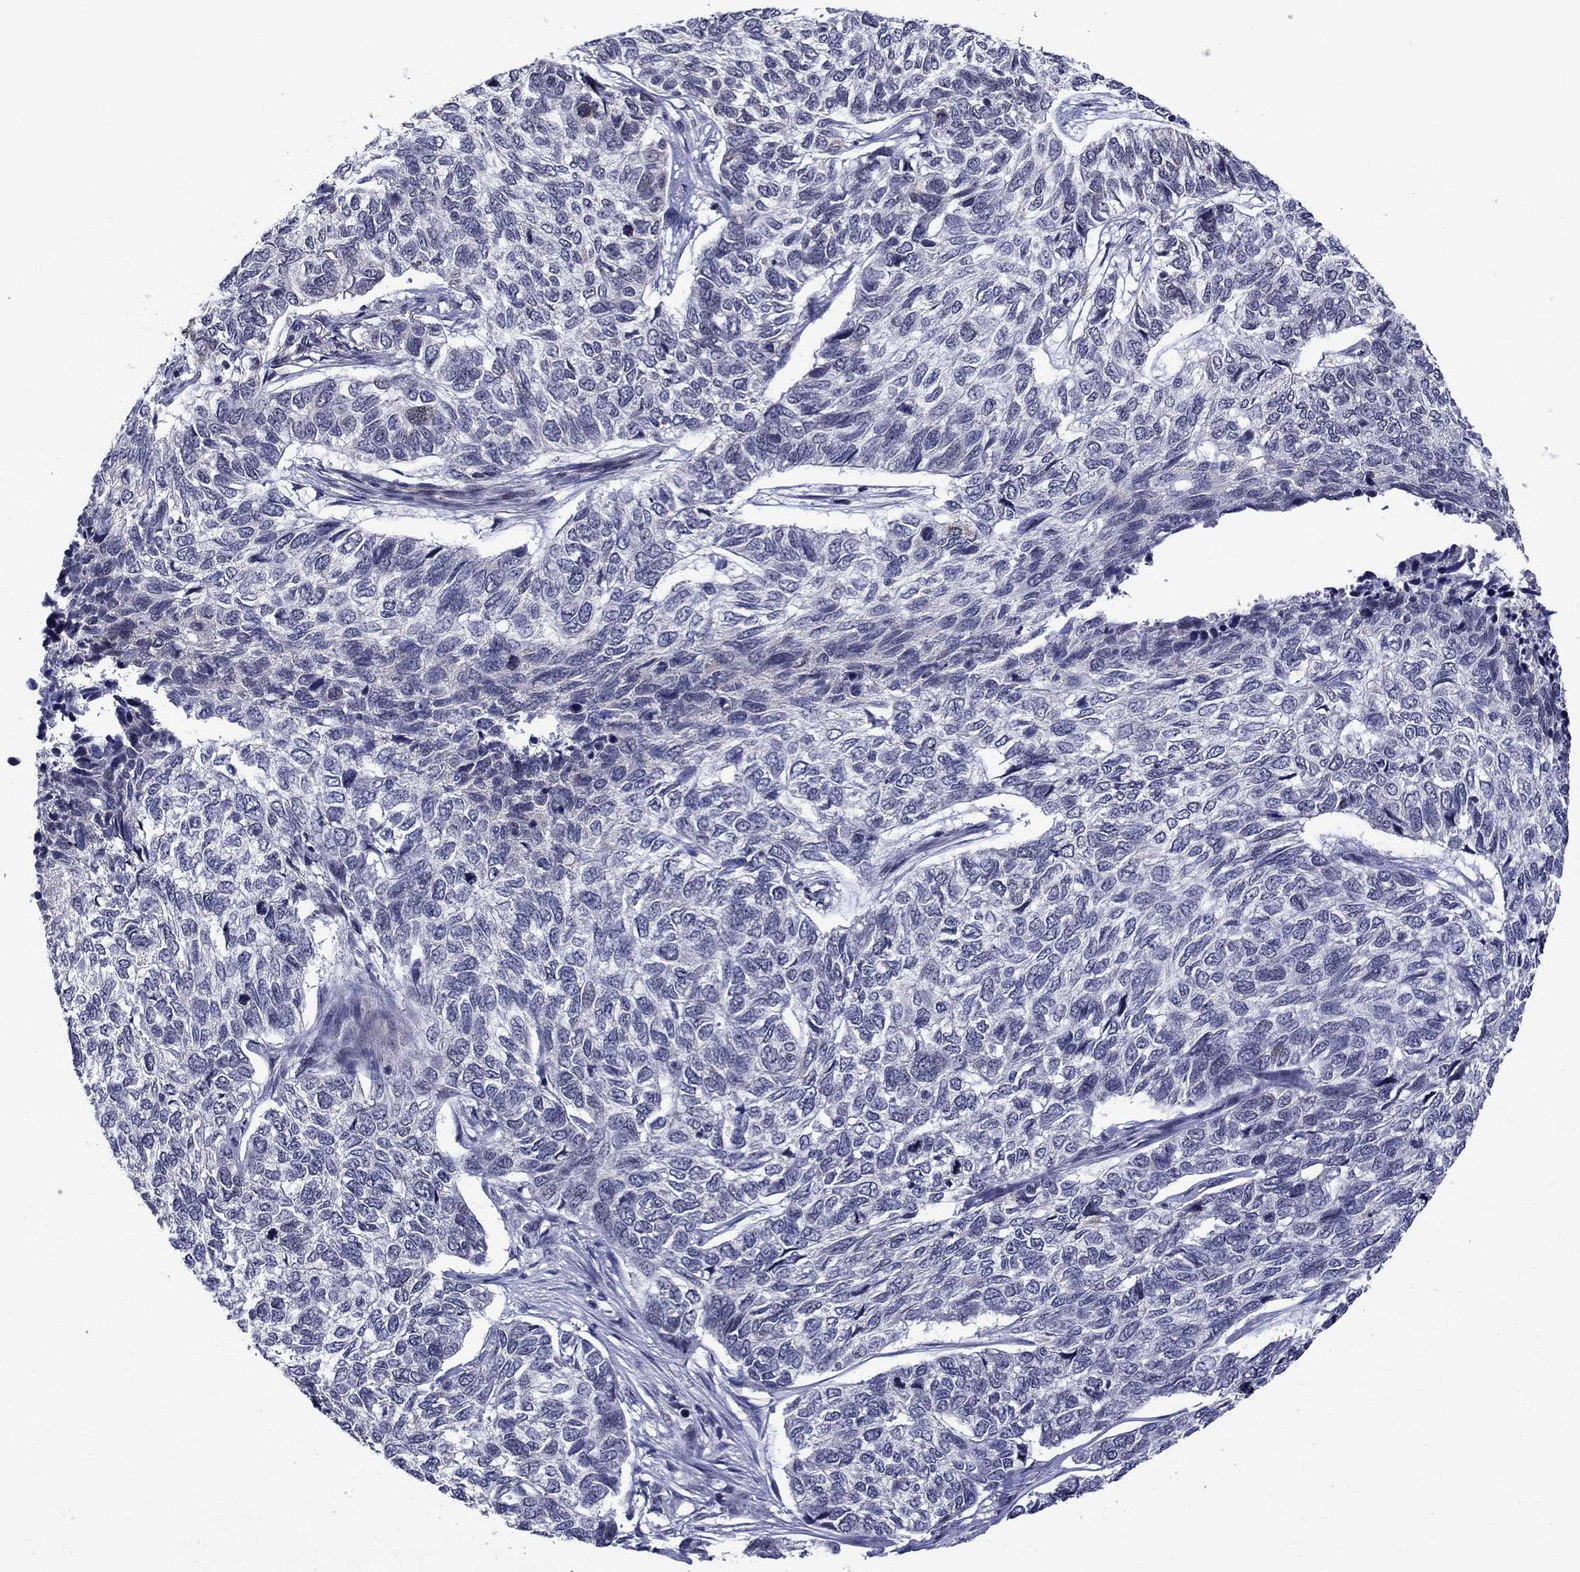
{"staining": {"intensity": "negative", "quantity": "none", "location": "none"}, "tissue": "skin cancer", "cell_type": "Tumor cells", "image_type": "cancer", "snomed": [{"axis": "morphology", "description": "Basal cell carcinoma"}, {"axis": "topography", "description": "Skin"}], "caption": "Immunohistochemistry (IHC) of basal cell carcinoma (skin) reveals no expression in tumor cells. Nuclei are stained in blue.", "gene": "SURF2", "patient": {"sex": "female", "age": 65}}